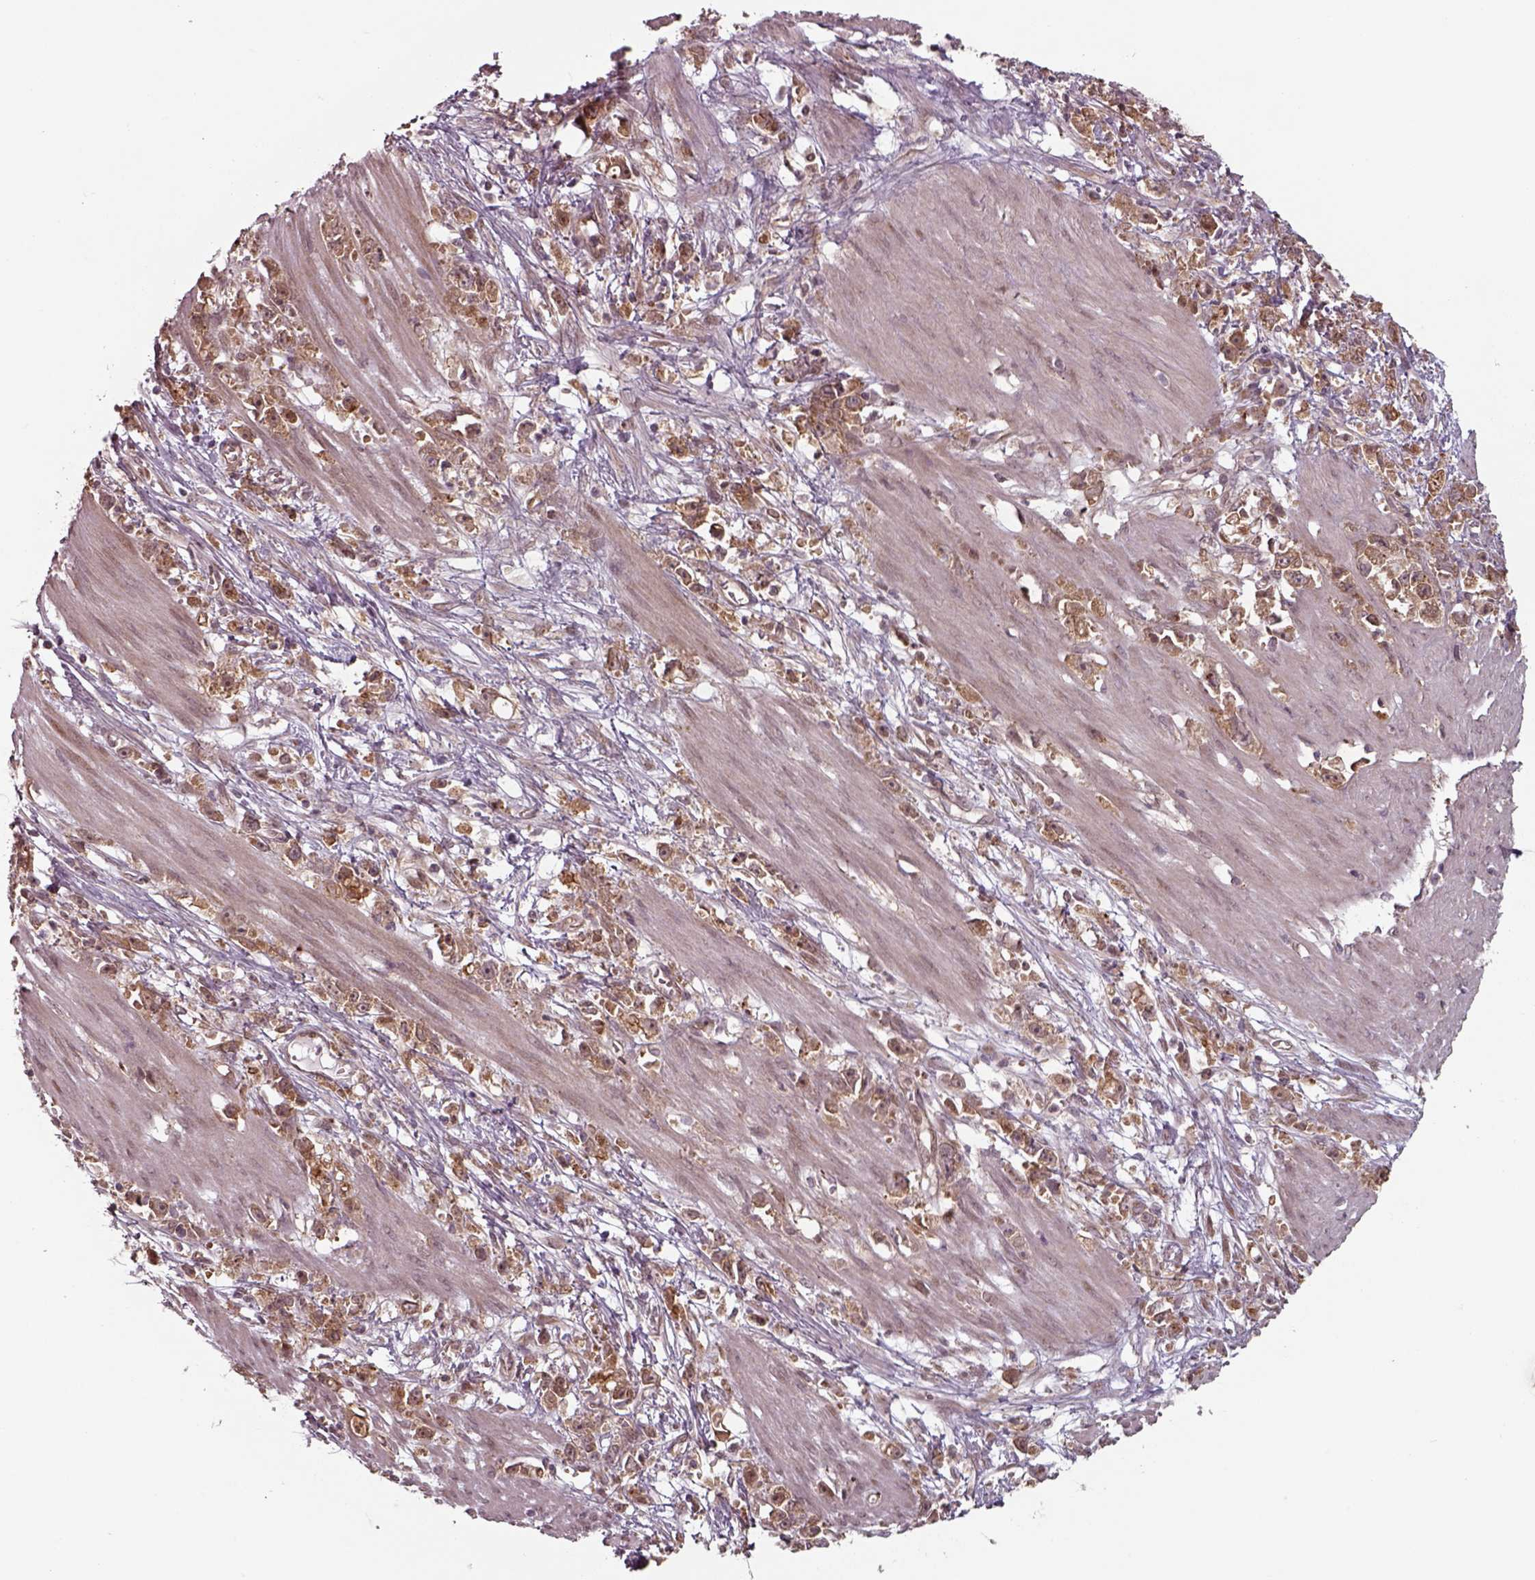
{"staining": {"intensity": "moderate", "quantity": ">75%", "location": "cytoplasmic/membranous"}, "tissue": "stomach cancer", "cell_type": "Tumor cells", "image_type": "cancer", "snomed": [{"axis": "morphology", "description": "Adenocarcinoma, NOS"}, {"axis": "topography", "description": "Stomach"}], "caption": "Immunohistochemistry (IHC) image of human stomach cancer (adenocarcinoma) stained for a protein (brown), which exhibits medium levels of moderate cytoplasmic/membranous staining in approximately >75% of tumor cells.", "gene": "CHMP3", "patient": {"sex": "female", "age": 59}}